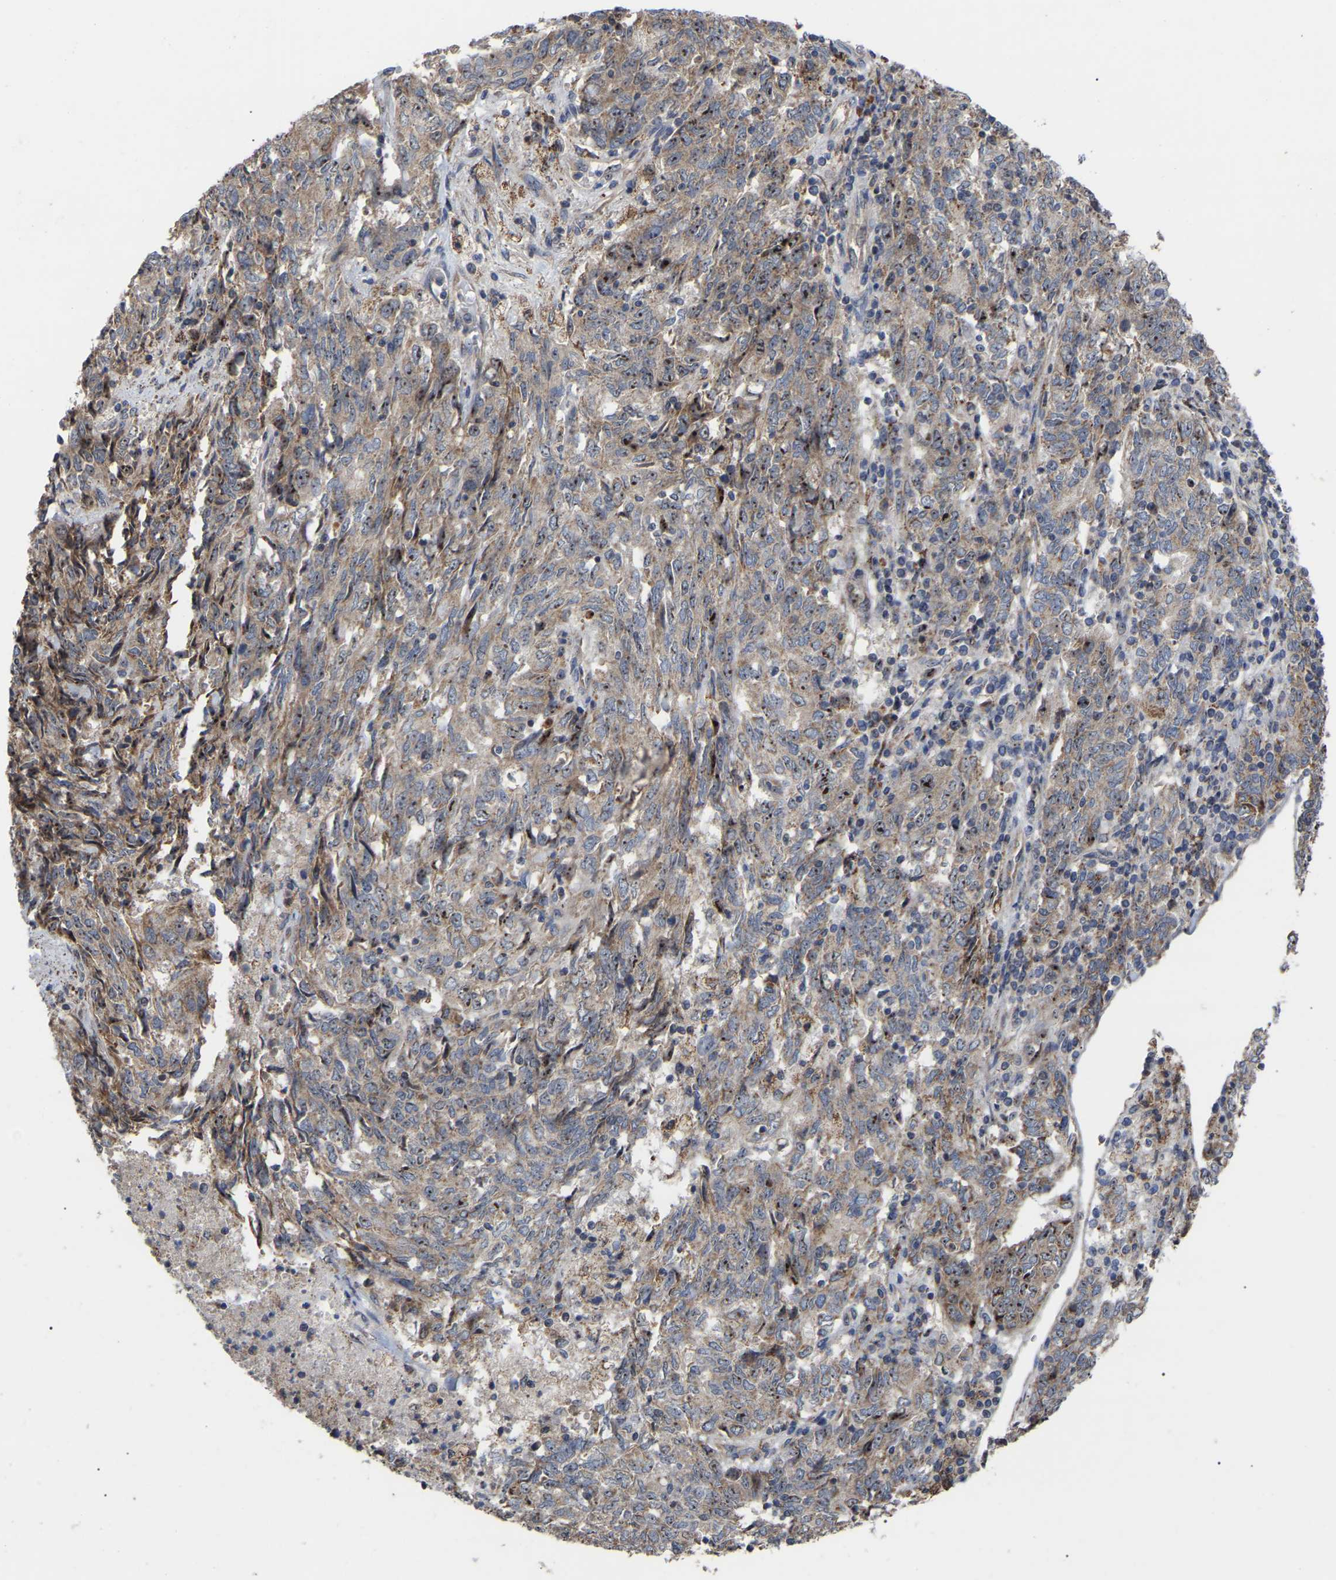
{"staining": {"intensity": "moderate", "quantity": ">75%", "location": "cytoplasmic/membranous,nuclear"}, "tissue": "endometrial cancer", "cell_type": "Tumor cells", "image_type": "cancer", "snomed": [{"axis": "morphology", "description": "Adenocarcinoma, NOS"}, {"axis": "topography", "description": "Endometrium"}], "caption": "IHC (DAB (3,3'-diaminobenzidine)) staining of endometrial adenocarcinoma demonstrates moderate cytoplasmic/membranous and nuclear protein staining in about >75% of tumor cells.", "gene": "NOP53", "patient": {"sex": "female", "age": 80}}